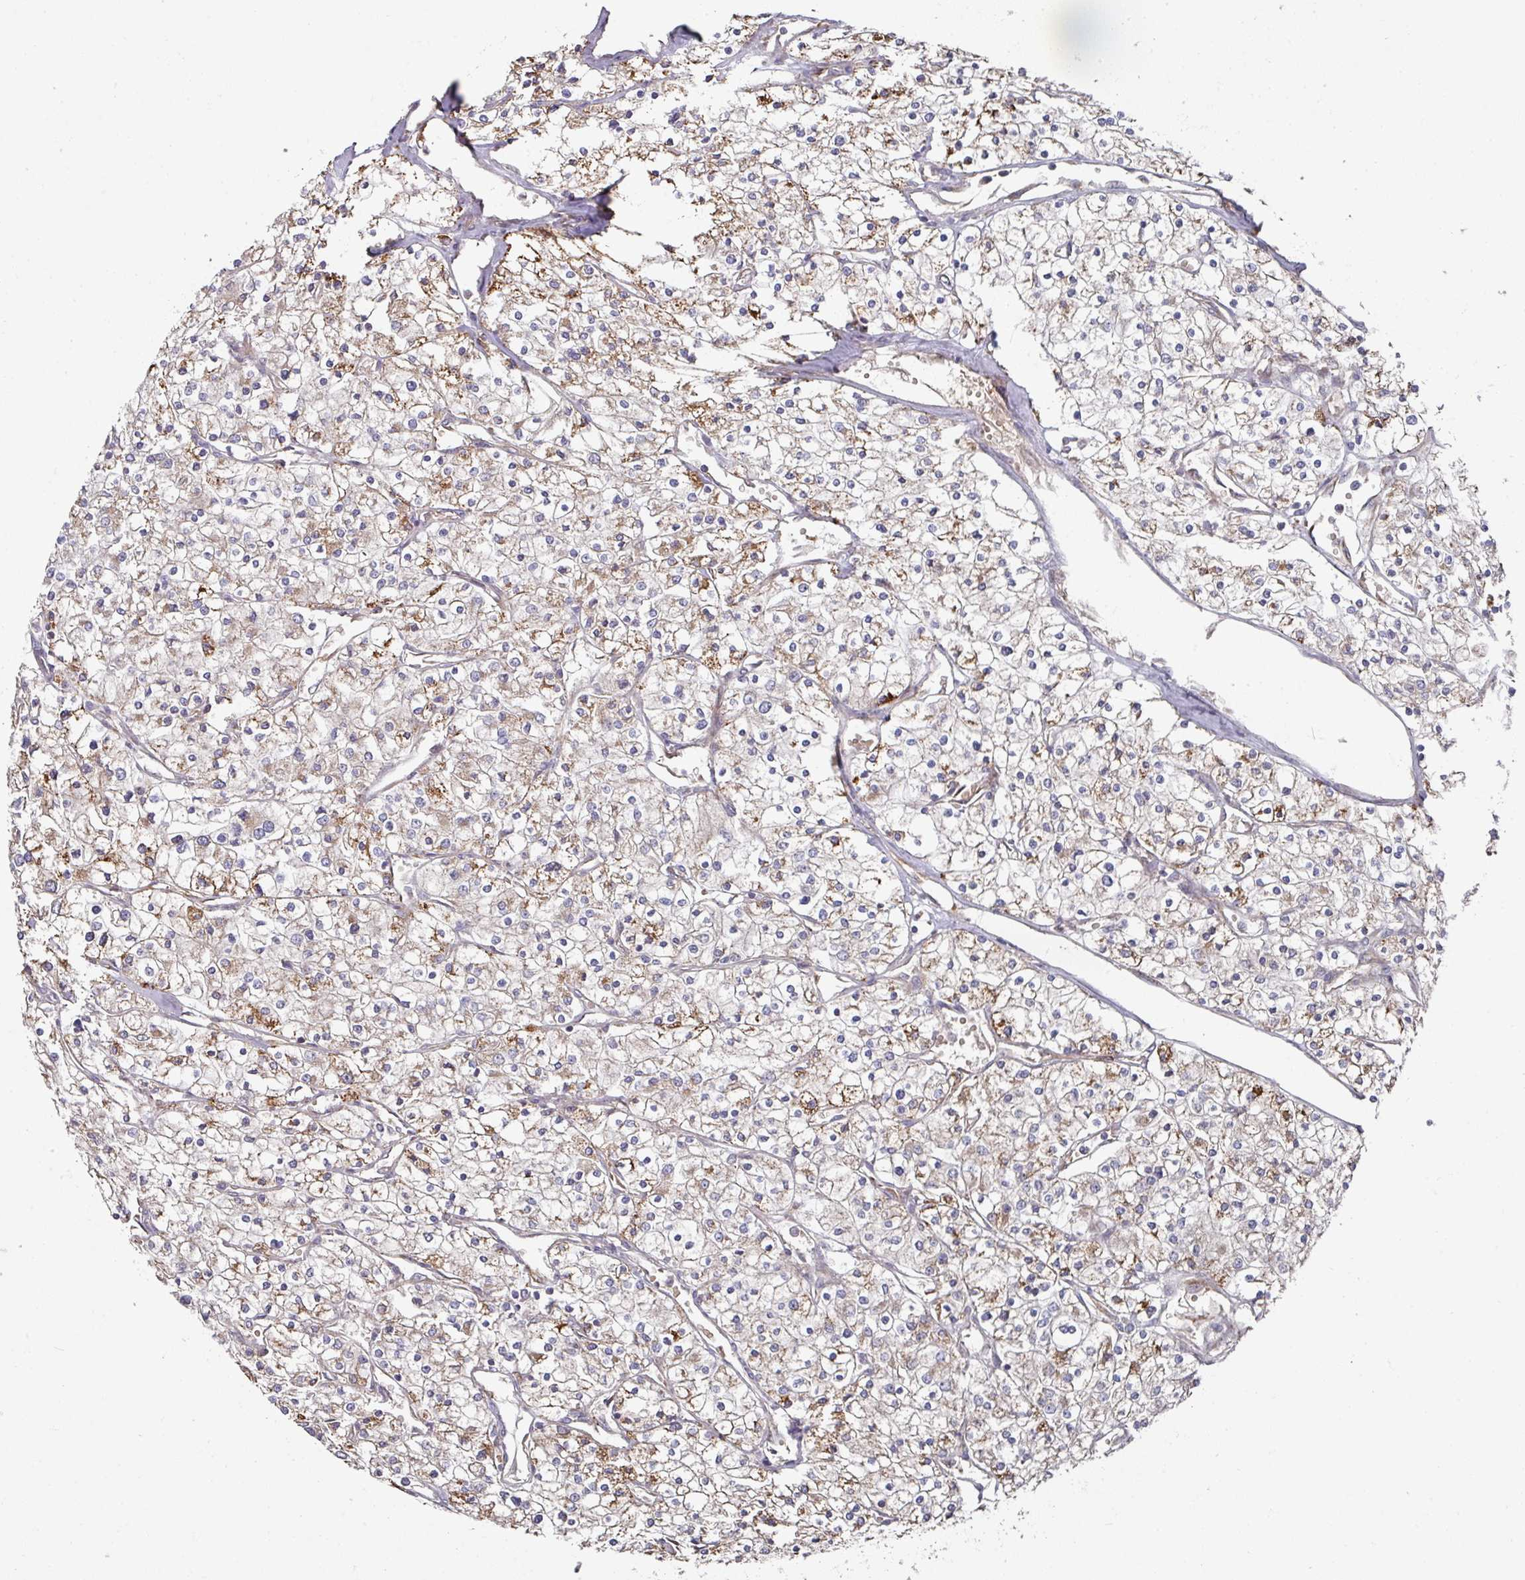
{"staining": {"intensity": "weak", "quantity": ">75%", "location": "cytoplasmic/membranous"}, "tissue": "renal cancer", "cell_type": "Tumor cells", "image_type": "cancer", "snomed": [{"axis": "morphology", "description": "Adenocarcinoma, NOS"}, {"axis": "topography", "description": "Kidney"}], "caption": "A low amount of weak cytoplasmic/membranous expression is present in approximately >75% of tumor cells in renal cancer (adenocarcinoma) tissue. The protein of interest is stained brown, and the nuclei are stained in blue (DAB (3,3'-diaminobenzidine) IHC with brightfield microscopy, high magnification).", "gene": "DNAJC7", "patient": {"sex": "male", "age": 80}}